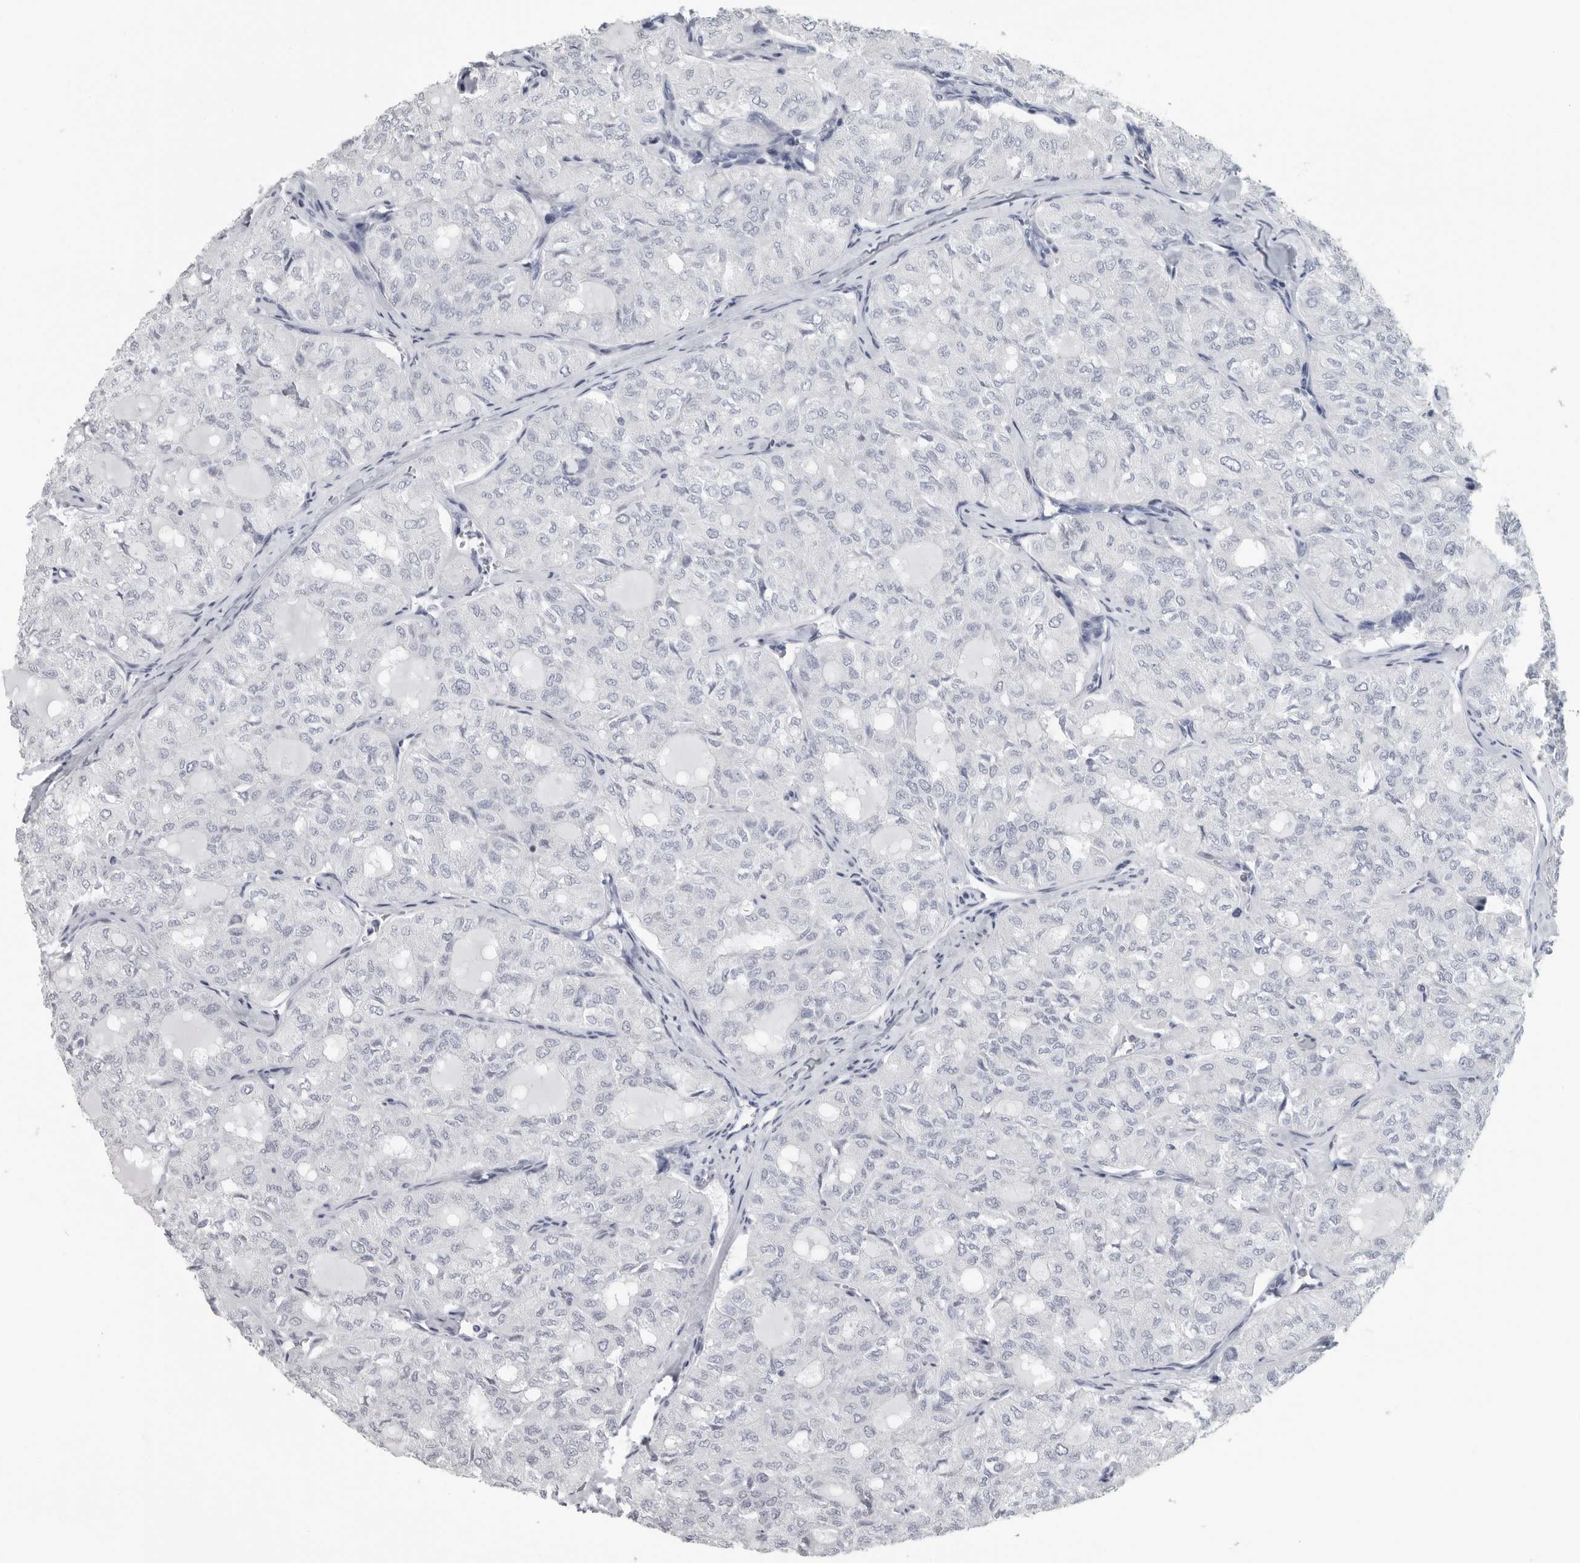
{"staining": {"intensity": "negative", "quantity": "none", "location": "none"}, "tissue": "thyroid cancer", "cell_type": "Tumor cells", "image_type": "cancer", "snomed": [{"axis": "morphology", "description": "Follicular adenoma carcinoma, NOS"}, {"axis": "topography", "description": "Thyroid gland"}], "caption": "The image reveals no staining of tumor cells in thyroid cancer.", "gene": "SATB2", "patient": {"sex": "male", "age": 75}}